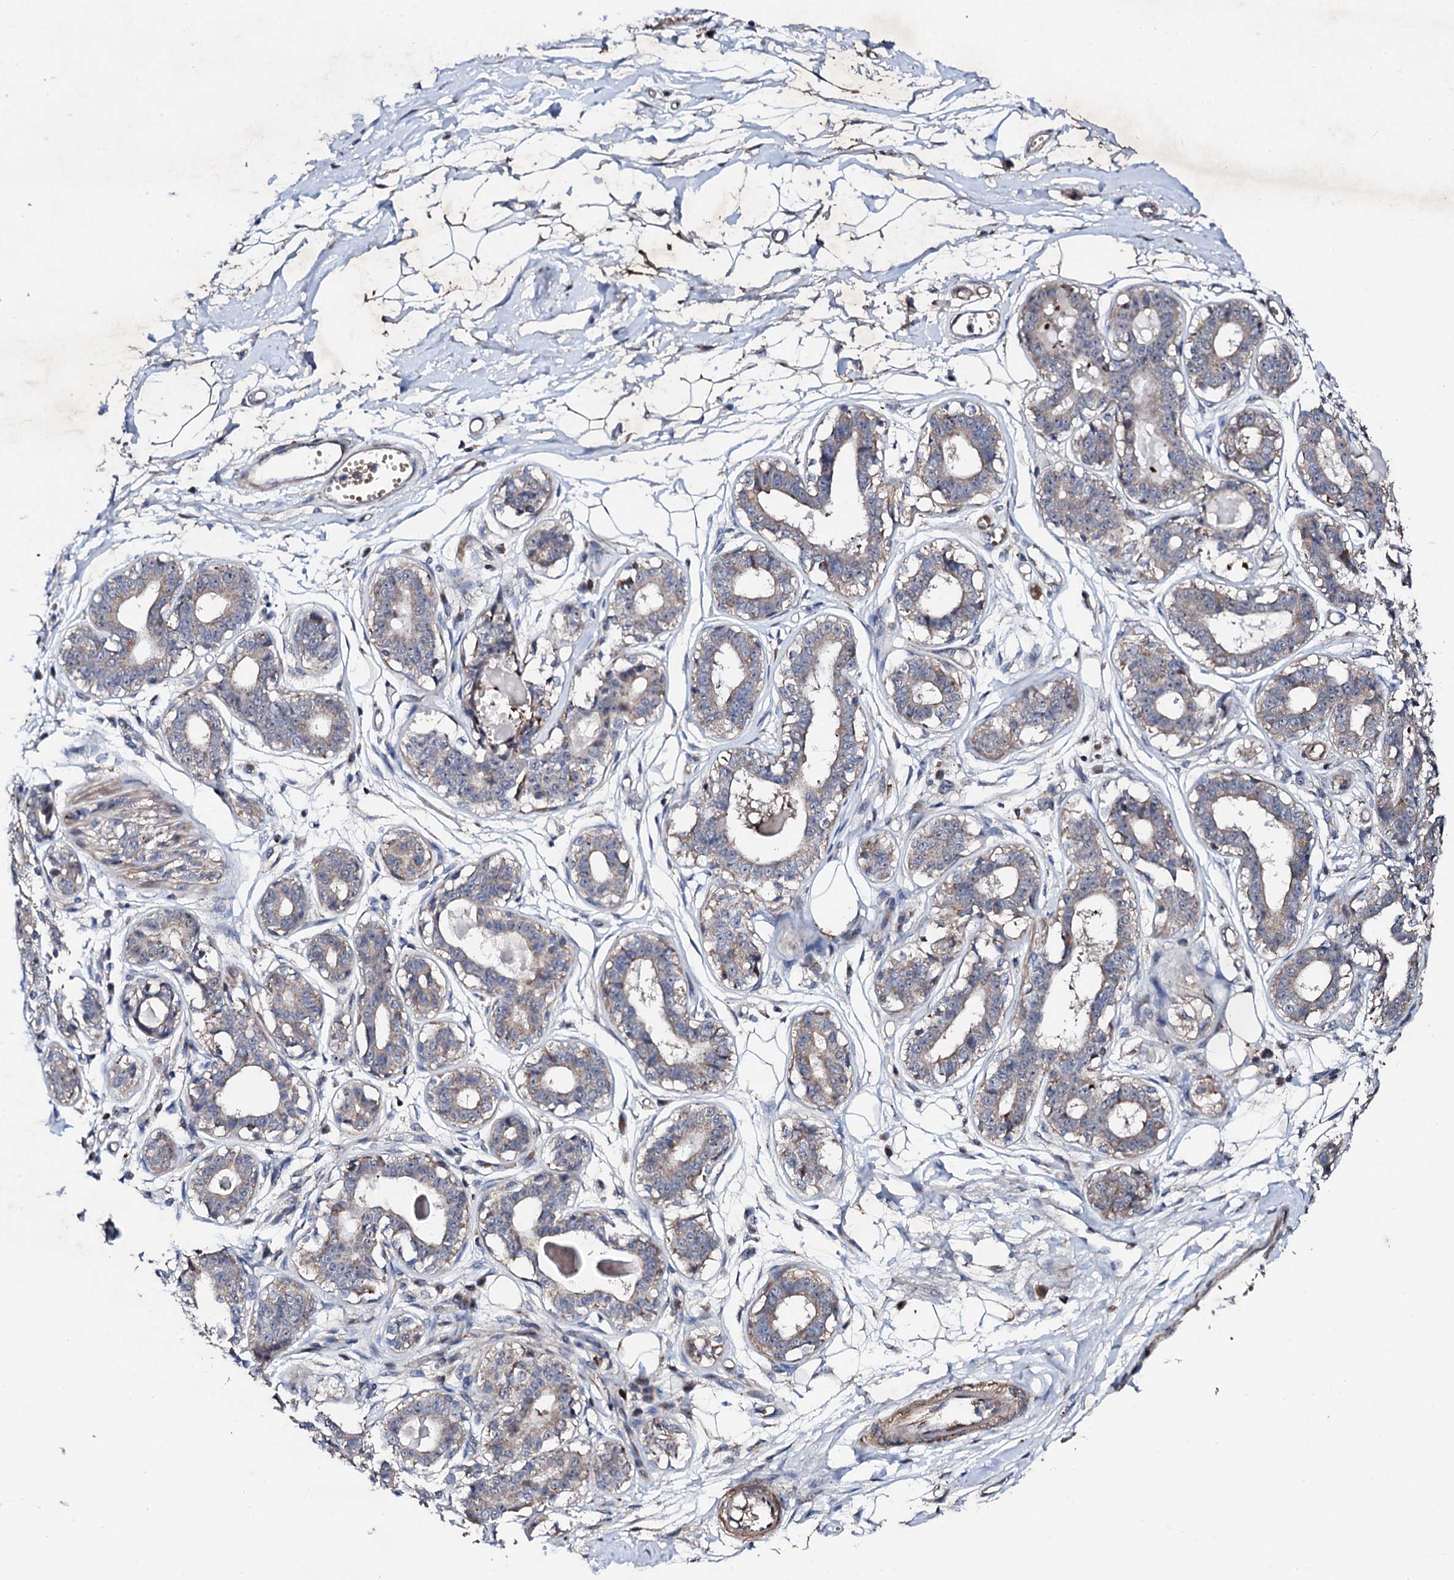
{"staining": {"intensity": "negative", "quantity": "none", "location": "none"}, "tissue": "breast", "cell_type": "Adipocytes", "image_type": "normal", "snomed": [{"axis": "morphology", "description": "Normal tissue, NOS"}, {"axis": "topography", "description": "Breast"}], "caption": "This micrograph is of unremarkable breast stained with IHC to label a protein in brown with the nuclei are counter-stained blue. There is no expression in adipocytes. (Stains: DAB immunohistochemistry with hematoxylin counter stain, Microscopy: brightfield microscopy at high magnification).", "gene": "GTPBP4", "patient": {"sex": "female", "age": 45}}